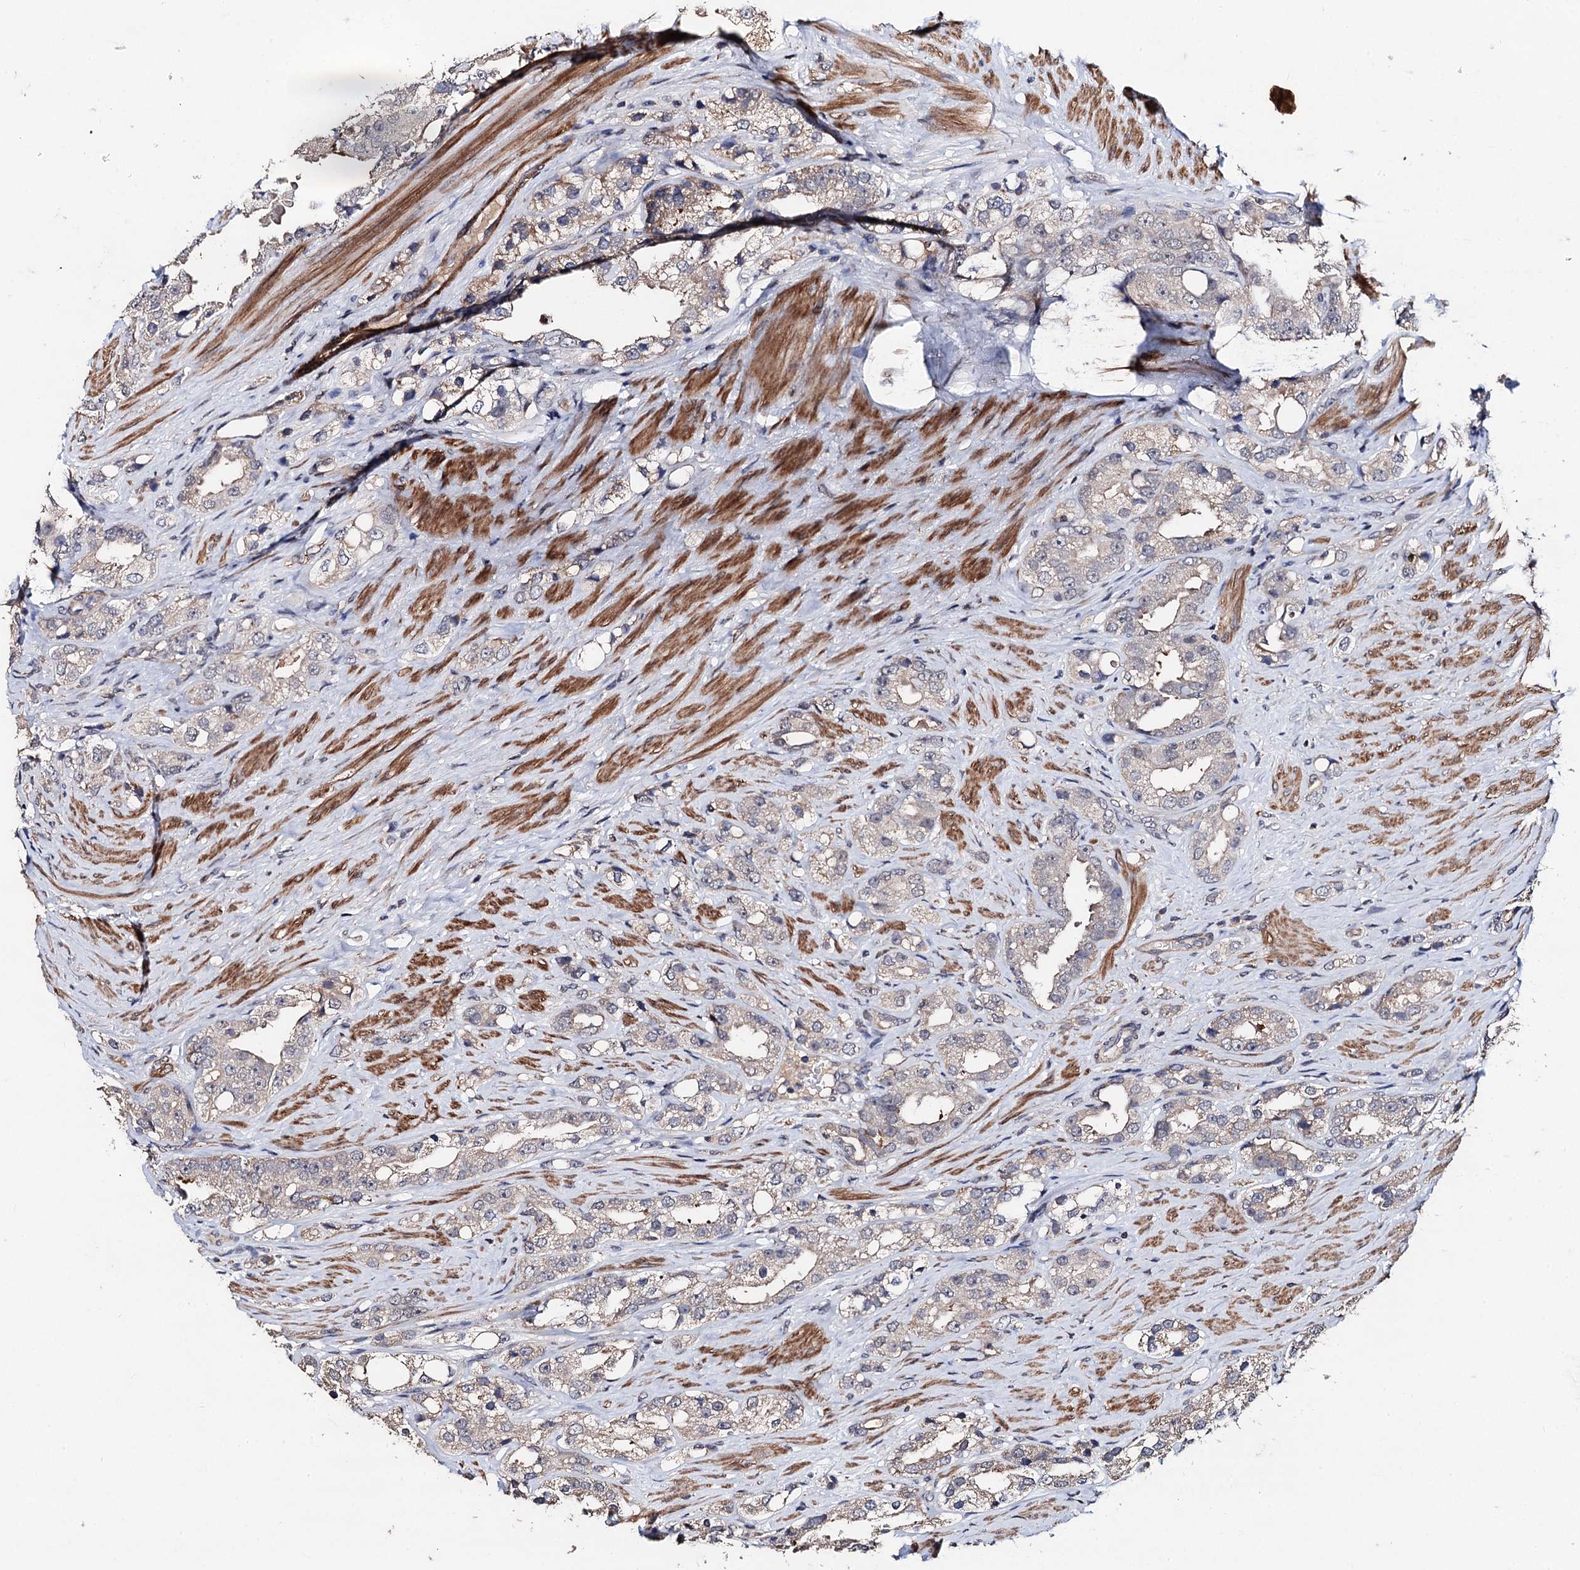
{"staining": {"intensity": "weak", "quantity": "<25%", "location": "cytoplasmic/membranous"}, "tissue": "prostate cancer", "cell_type": "Tumor cells", "image_type": "cancer", "snomed": [{"axis": "morphology", "description": "Adenocarcinoma, NOS"}, {"axis": "topography", "description": "Prostate"}], "caption": "IHC micrograph of prostate adenocarcinoma stained for a protein (brown), which reveals no positivity in tumor cells.", "gene": "PPTC7", "patient": {"sex": "male", "age": 79}}